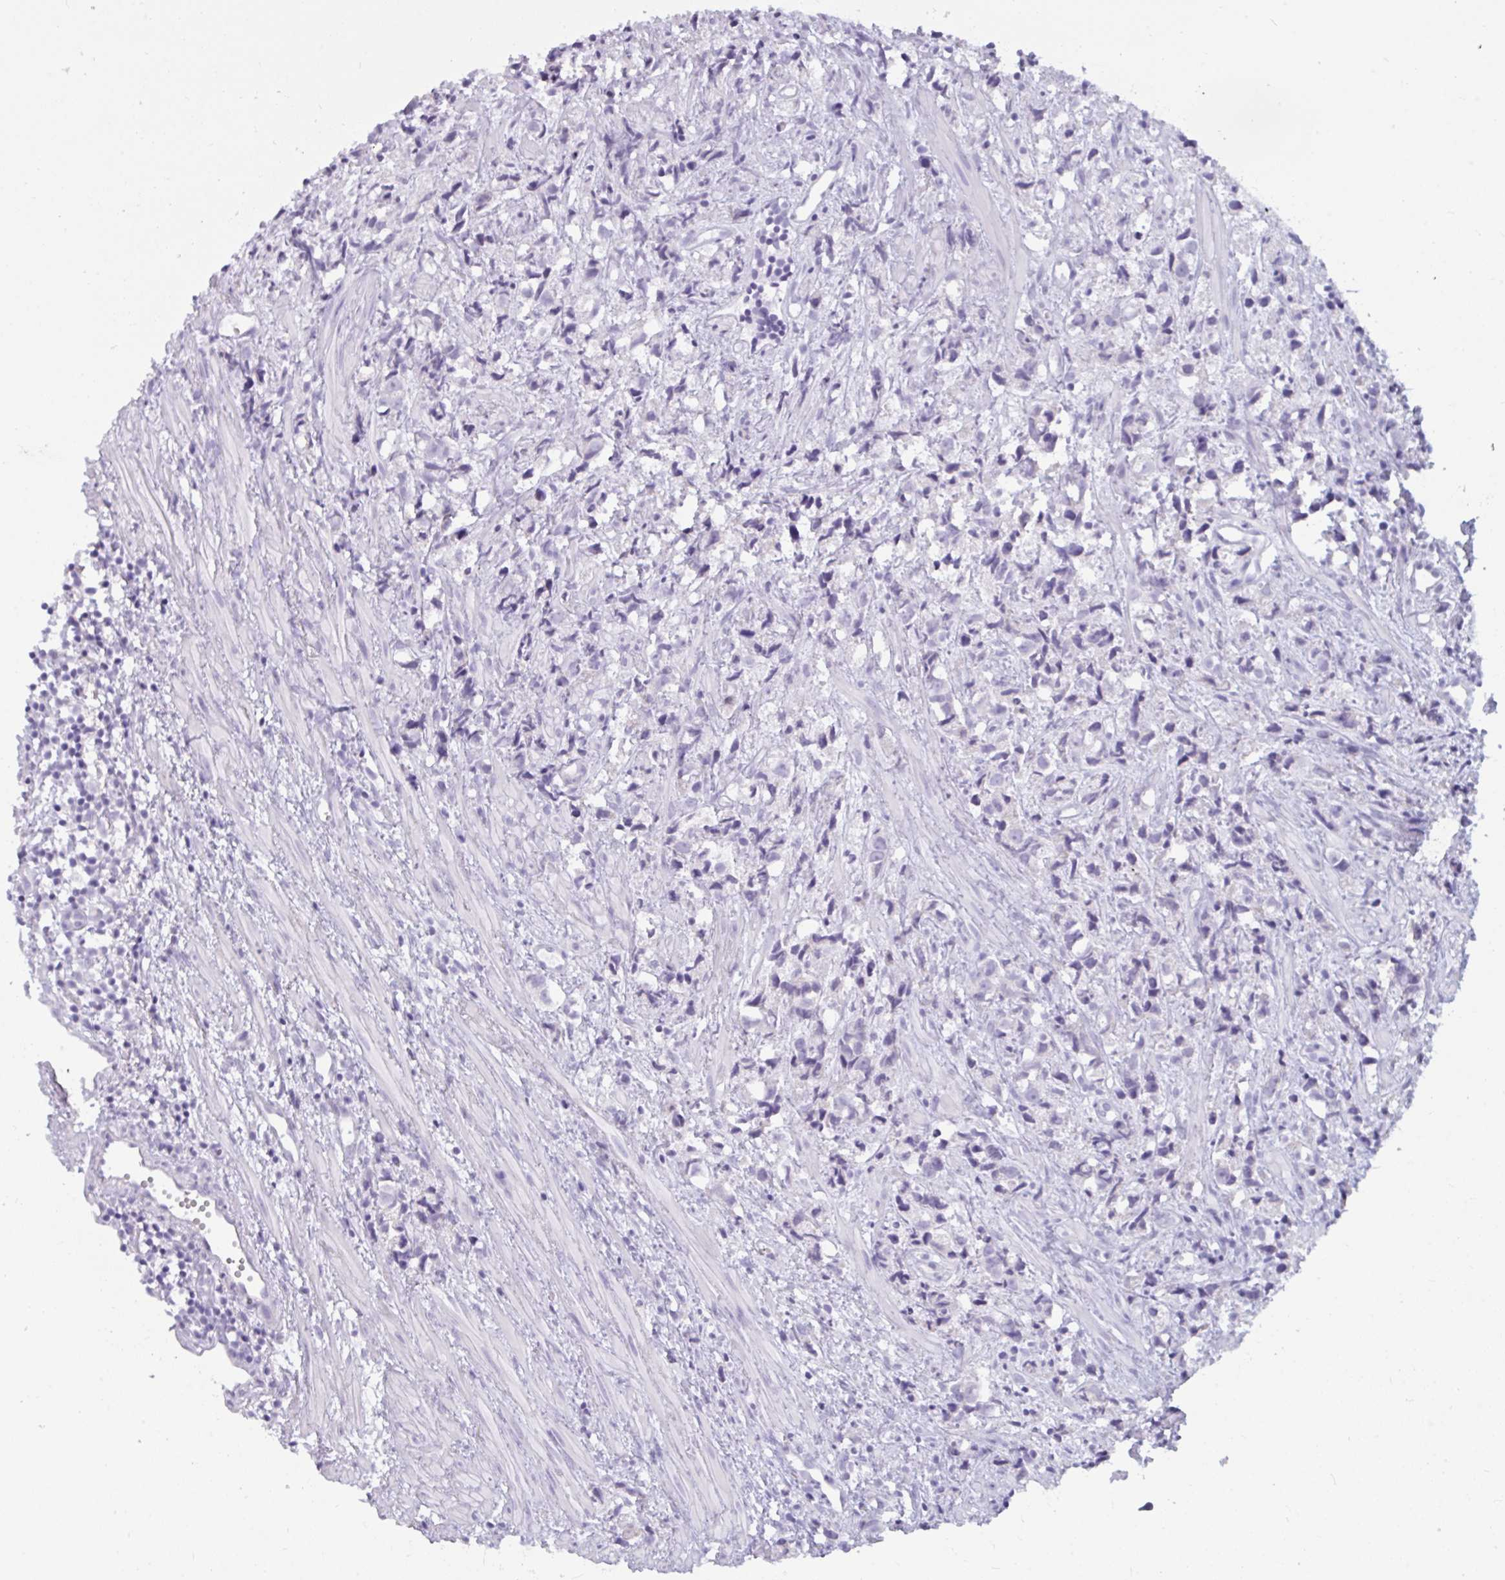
{"staining": {"intensity": "negative", "quantity": "none", "location": "none"}, "tissue": "prostate cancer", "cell_type": "Tumor cells", "image_type": "cancer", "snomed": [{"axis": "morphology", "description": "Adenocarcinoma, High grade"}, {"axis": "topography", "description": "Prostate"}], "caption": "This is an immunohistochemistry histopathology image of human prostate cancer. There is no positivity in tumor cells.", "gene": "BBS10", "patient": {"sex": "male", "age": 58}}